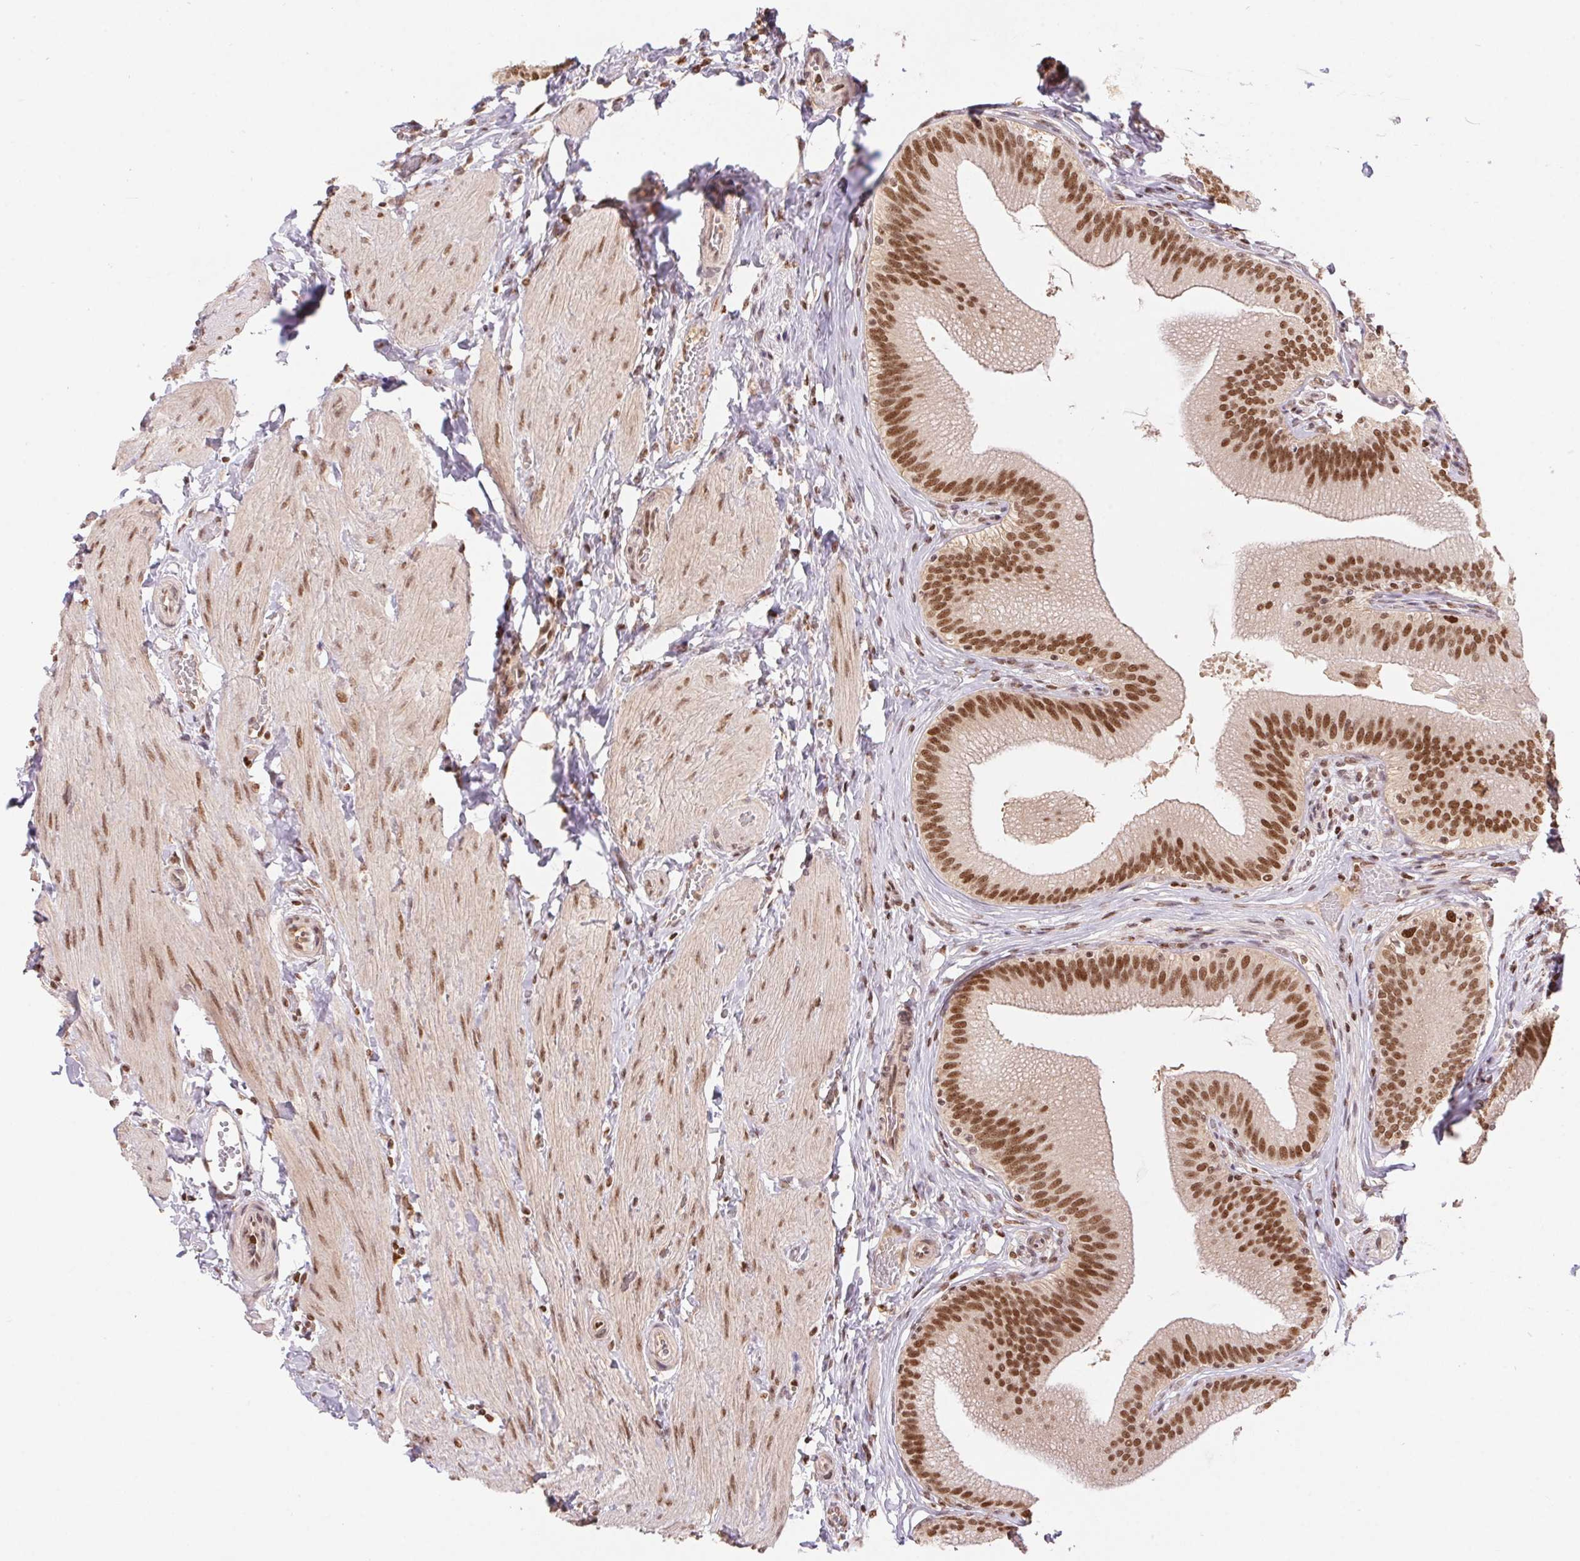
{"staining": {"intensity": "strong", "quantity": ">75%", "location": "nuclear"}, "tissue": "gallbladder", "cell_type": "Glandular cells", "image_type": "normal", "snomed": [{"axis": "morphology", "description": "Normal tissue, NOS"}, {"axis": "topography", "description": "Gallbladder"}], "caption": "Brown immunohistochemical staining in normal human gallbladder demonstrates strong nuclear positivity in about >75% of glandular cells.", "gene": "POLD3", "patient": {"sex": "male", "age": 17}}